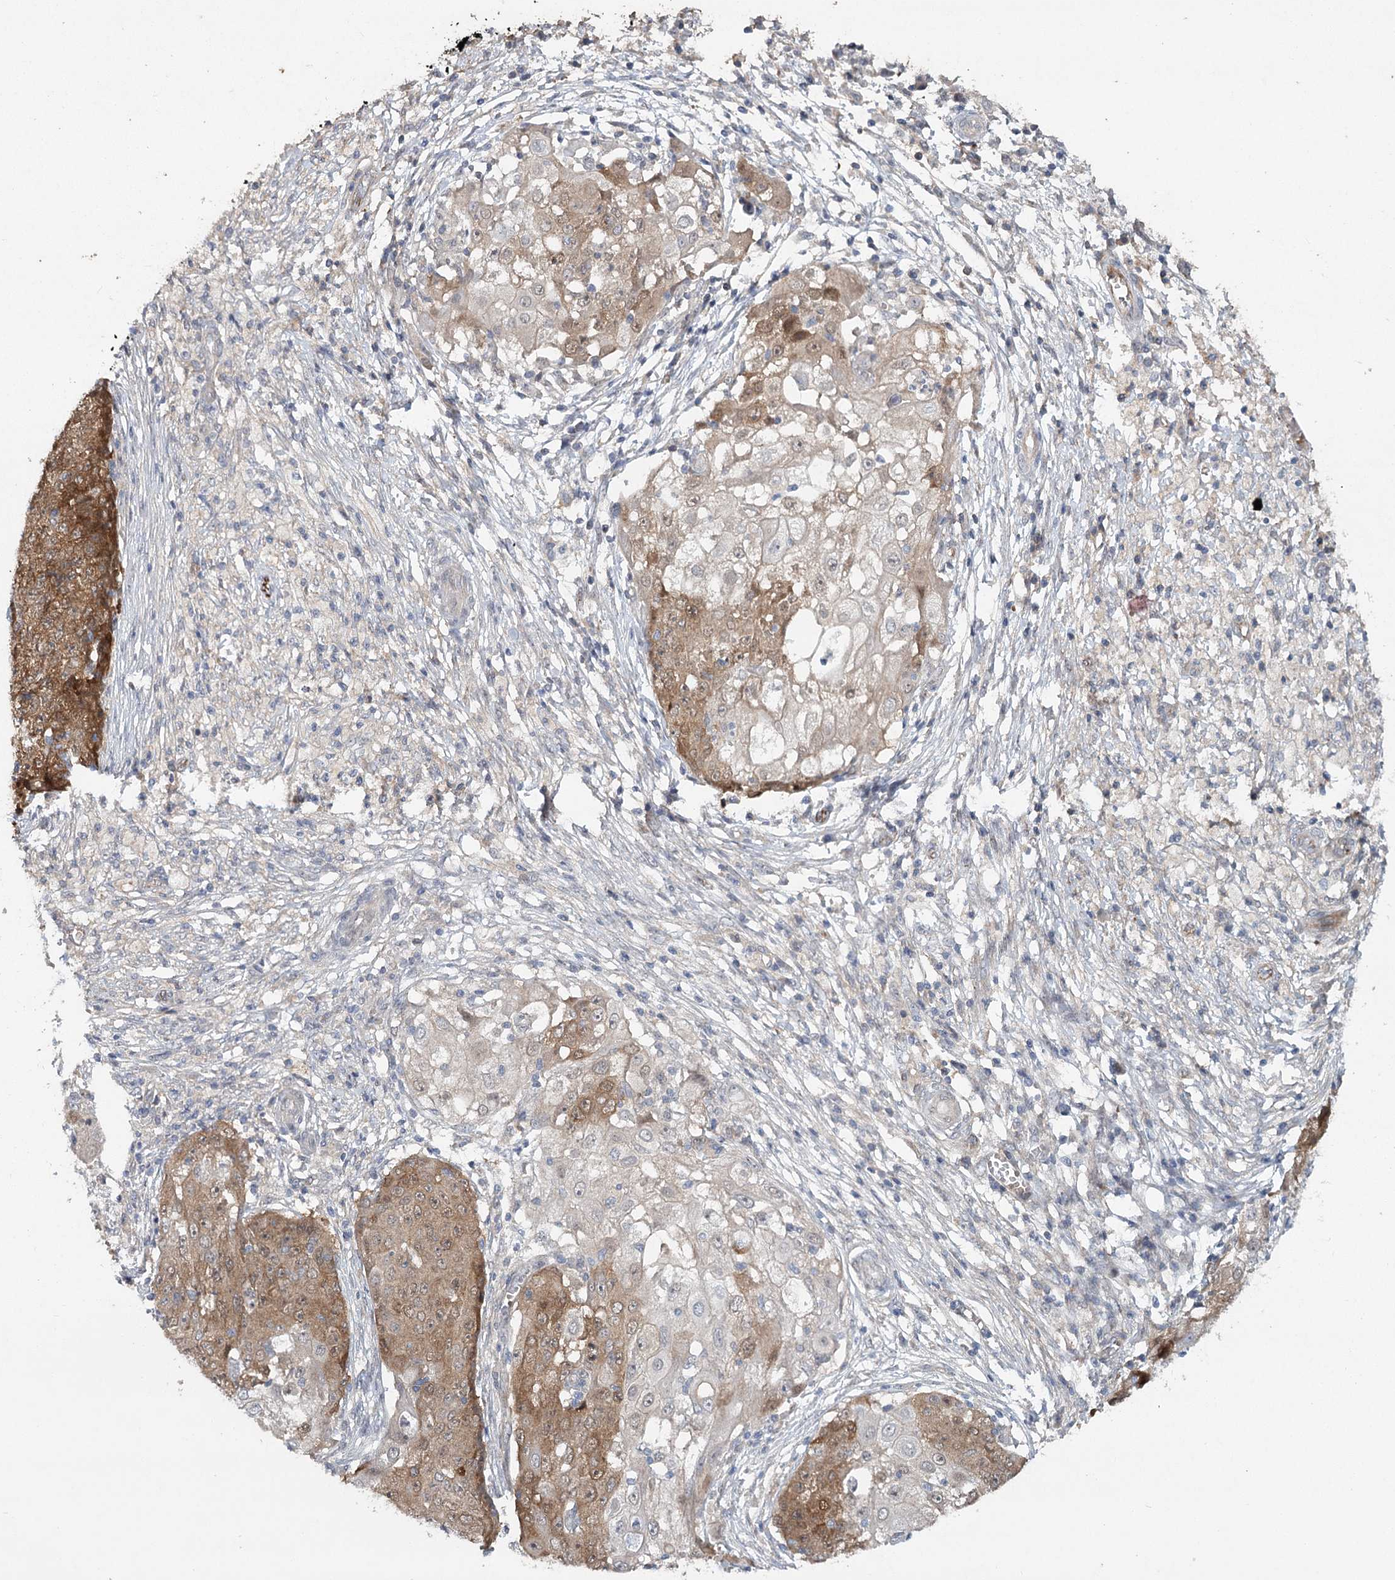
{"staining": {"intensity": "moderate", "quantity": "25%-75%", "location": "cytoplasmic/membranous"}, "tissue": "ovarian cancer", "cell_type": "Tumor cells", "image_type": "cancer", "snomed": [{"axis": "morphology", "description": "Carcinoma, endometroid"}, {"axis": "topography", "description": "Ovary"}], "caption": "A histopathology image showing moderate cytoplasmic/membranous staining in approximately 25%-75% of tumor cells in ovarian endometroid carcinoma, as visualized by brown immunohistochemical staining.", "gene": "MAP3K13", "patient": {"sex": "female", "age": 42}}